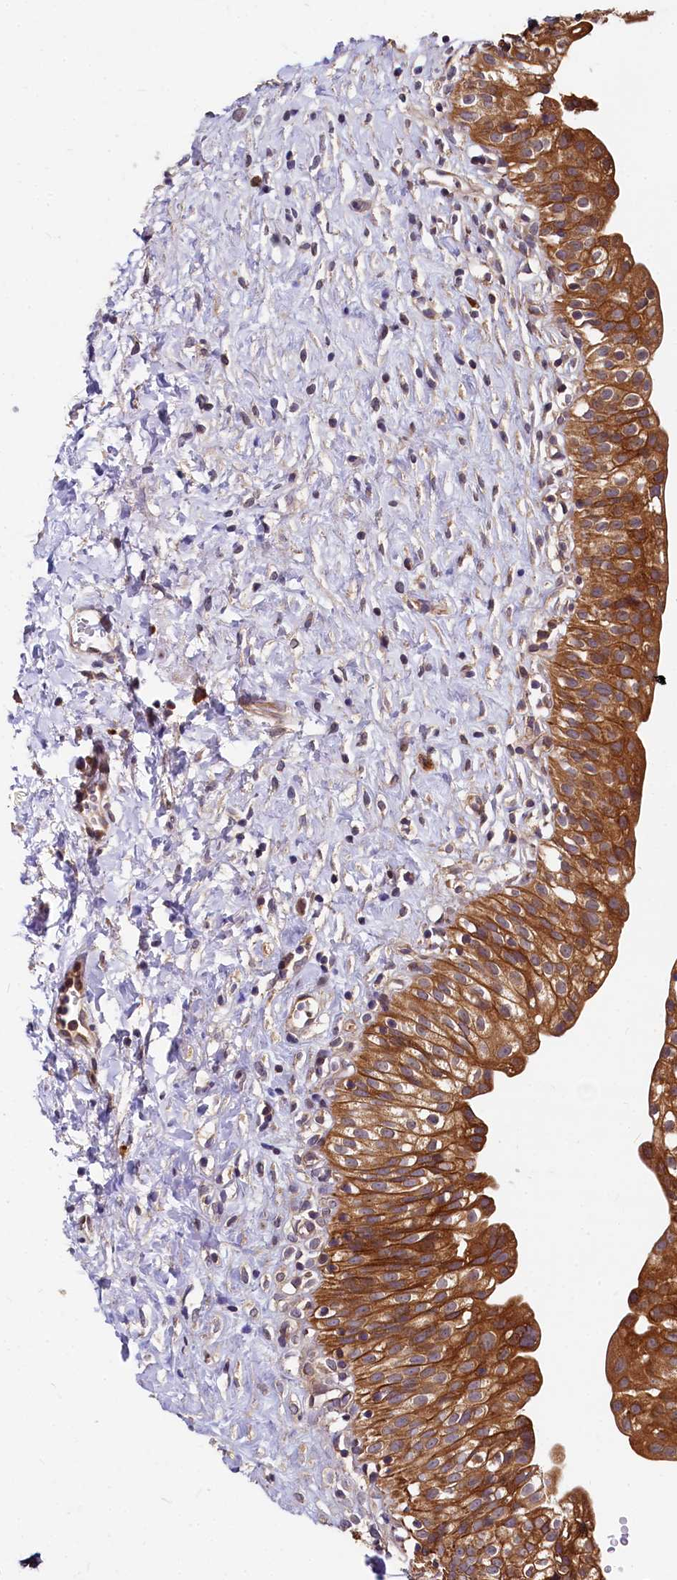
{"staining": {"intensity": "strong", "quantity": ">75%", "location": "cytoplasmic/membranous"}, "tissue": "urinary bladder", "cell_type": "Urothelial cells", "image_type": "normal", "snomed": [{"axis": "morphology", "description": "Normal tissue, NOS"}, {"axis": "topography", "description": "Urinary bladder"}], "caption": "Approximately >75% of urothelial cells in unremarkable human urinary bladder exhibit strong cytoplasmic/membranous protein expression as visualized by brown immunohistochemical staining.", "gene": "EIF2B2", "patient": {"sex": "male", "age": 51}}